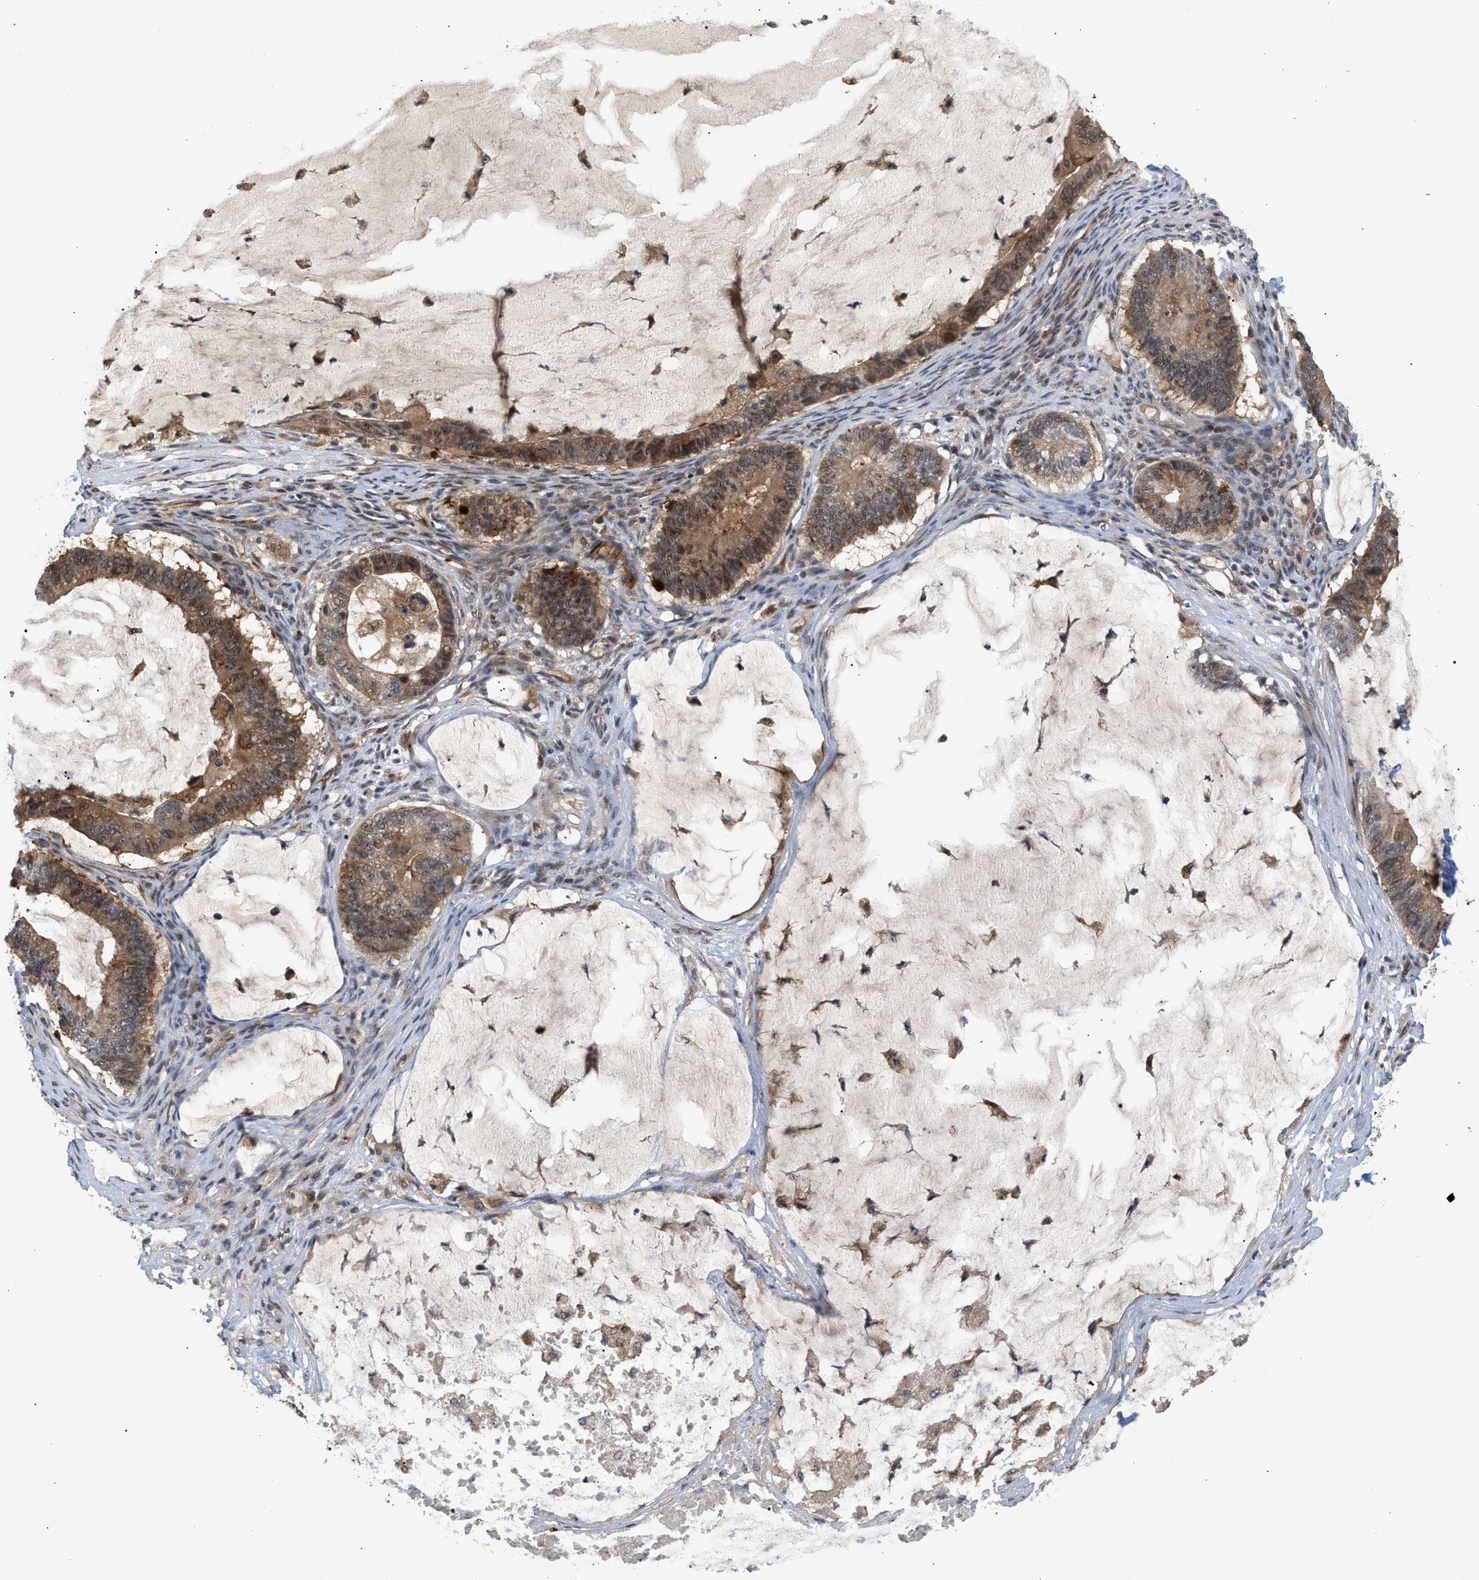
{"staining": {"intensity": "moderate", "quantity": ">75%", "location": "cytoplasmic/membranous"}, "tissue": "ovarian cancer", "cell_type": "Tumor cells", "image_type": "cancer", "snomed": [{"axis": "morphology", "description": "Cystadenocarcinoma, mucinous, NOS"}, {"axis": "topography", "description": "Ovary"}], "caption": "DAB (3,3'-diaminobenzidine) immunohistochemical staining of human mucinous cystadenocarcinoma (ovarian) displays moderate cytoplasmic/membranous protein staining in about >75% of tumor cells.", "gene": "GLOD4", "patient": {"sex": "female", "age": 61}}